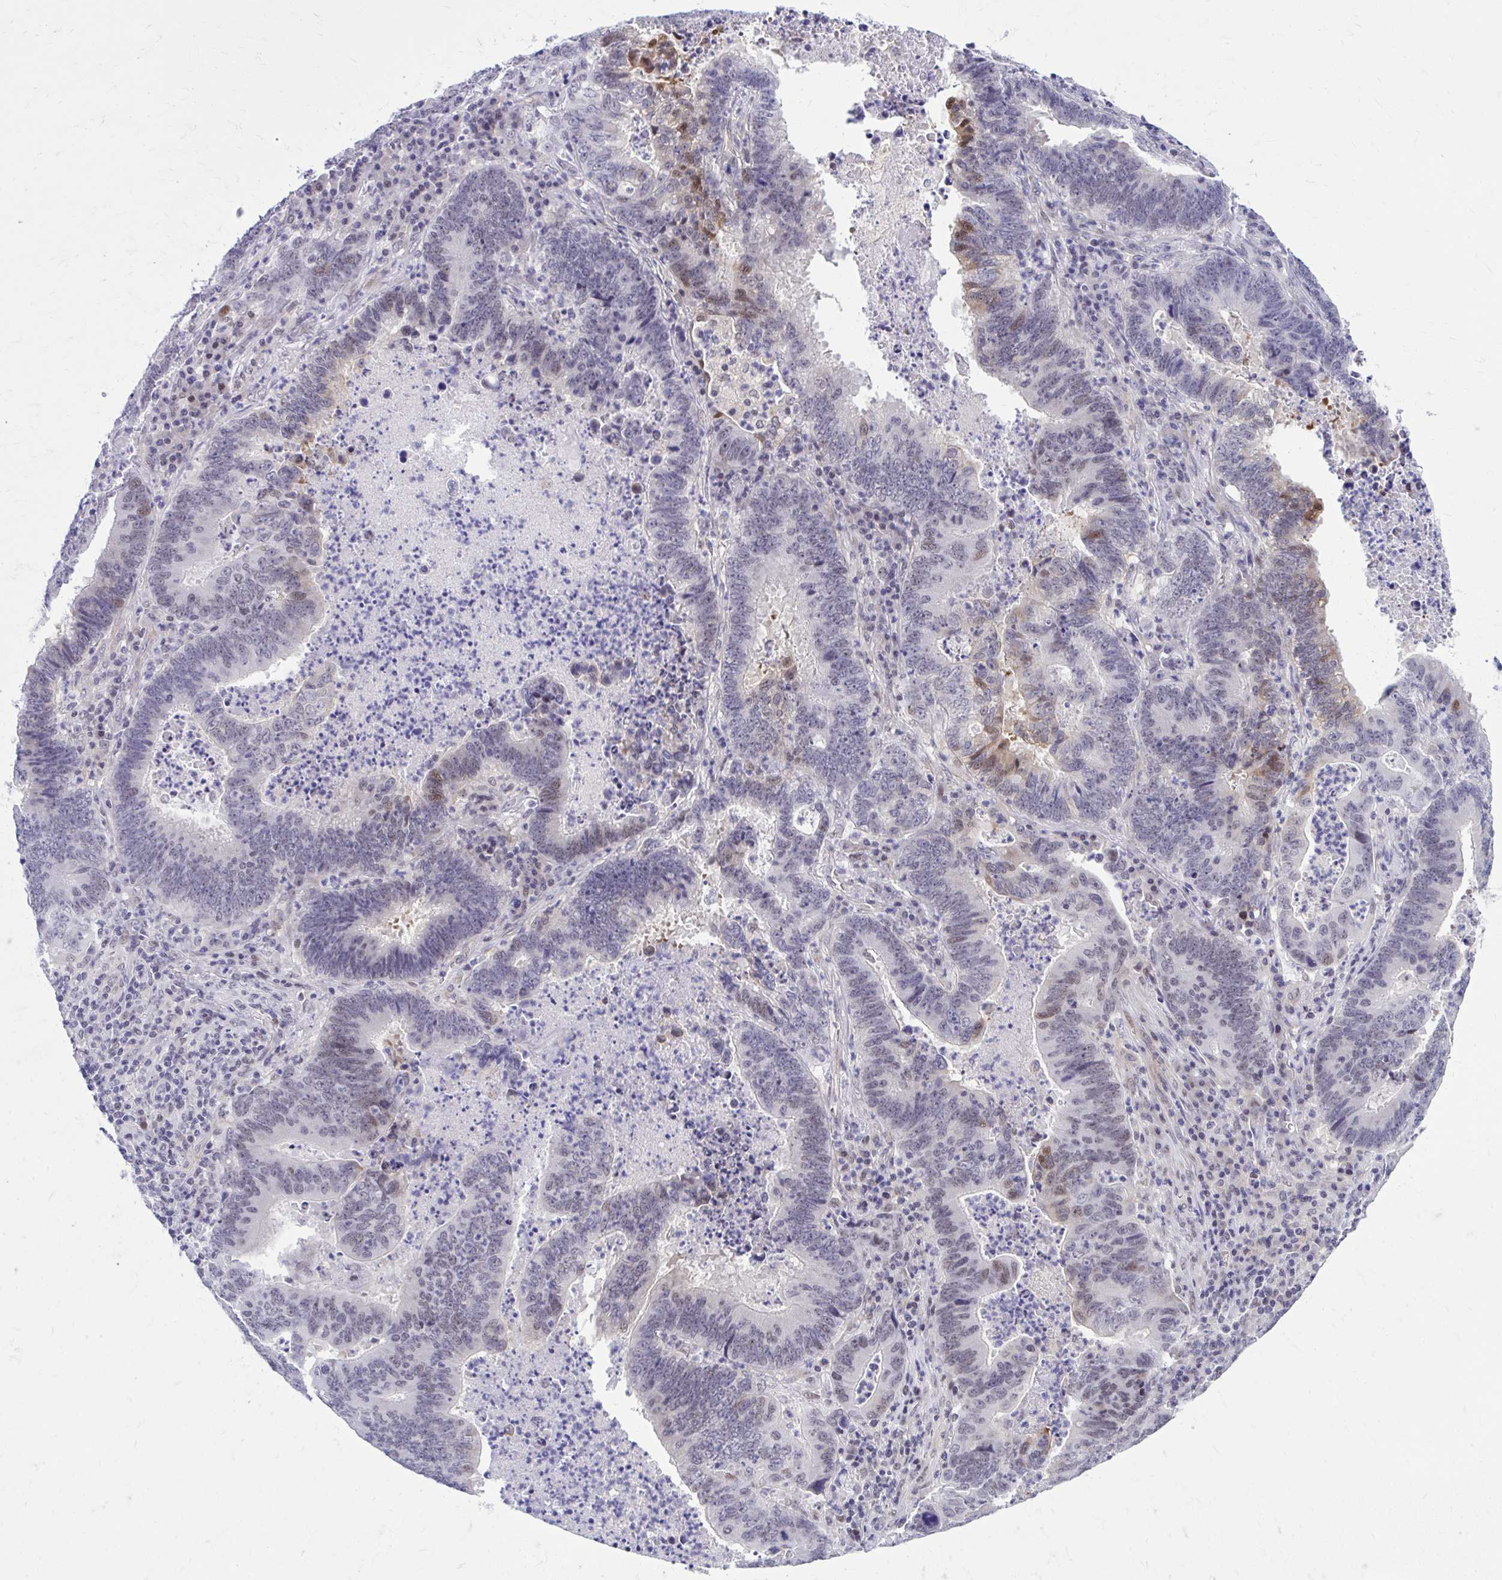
{"staining": {"intensity": "weak", "quantity": "25%-75%", "location": "nuclear"}, "tissue": "lung cancer", "cell_type": "Tumor cells", "image_type": "cancer", "snomed": [{"axis": "morphology", "description": "Aneuploidy"}, {"axis": "morphology", "description": "Adenocarcinoma, NOS"}, {"axis": "morphology", "description": "Adenocarcinoma primary or metastatic"}, {"axis": "topography", "description": "Lung"}], "caption": "Lung adenocarcinoma stained with immunohistochemistry shows weak nuclear staining in about 25%-75% of tumor cells. (brown staining indicates protein expression, while blue staining denotes nuclei).", "gene": "ZBTB25", "patient": {"sex": "female", "age": 75}}